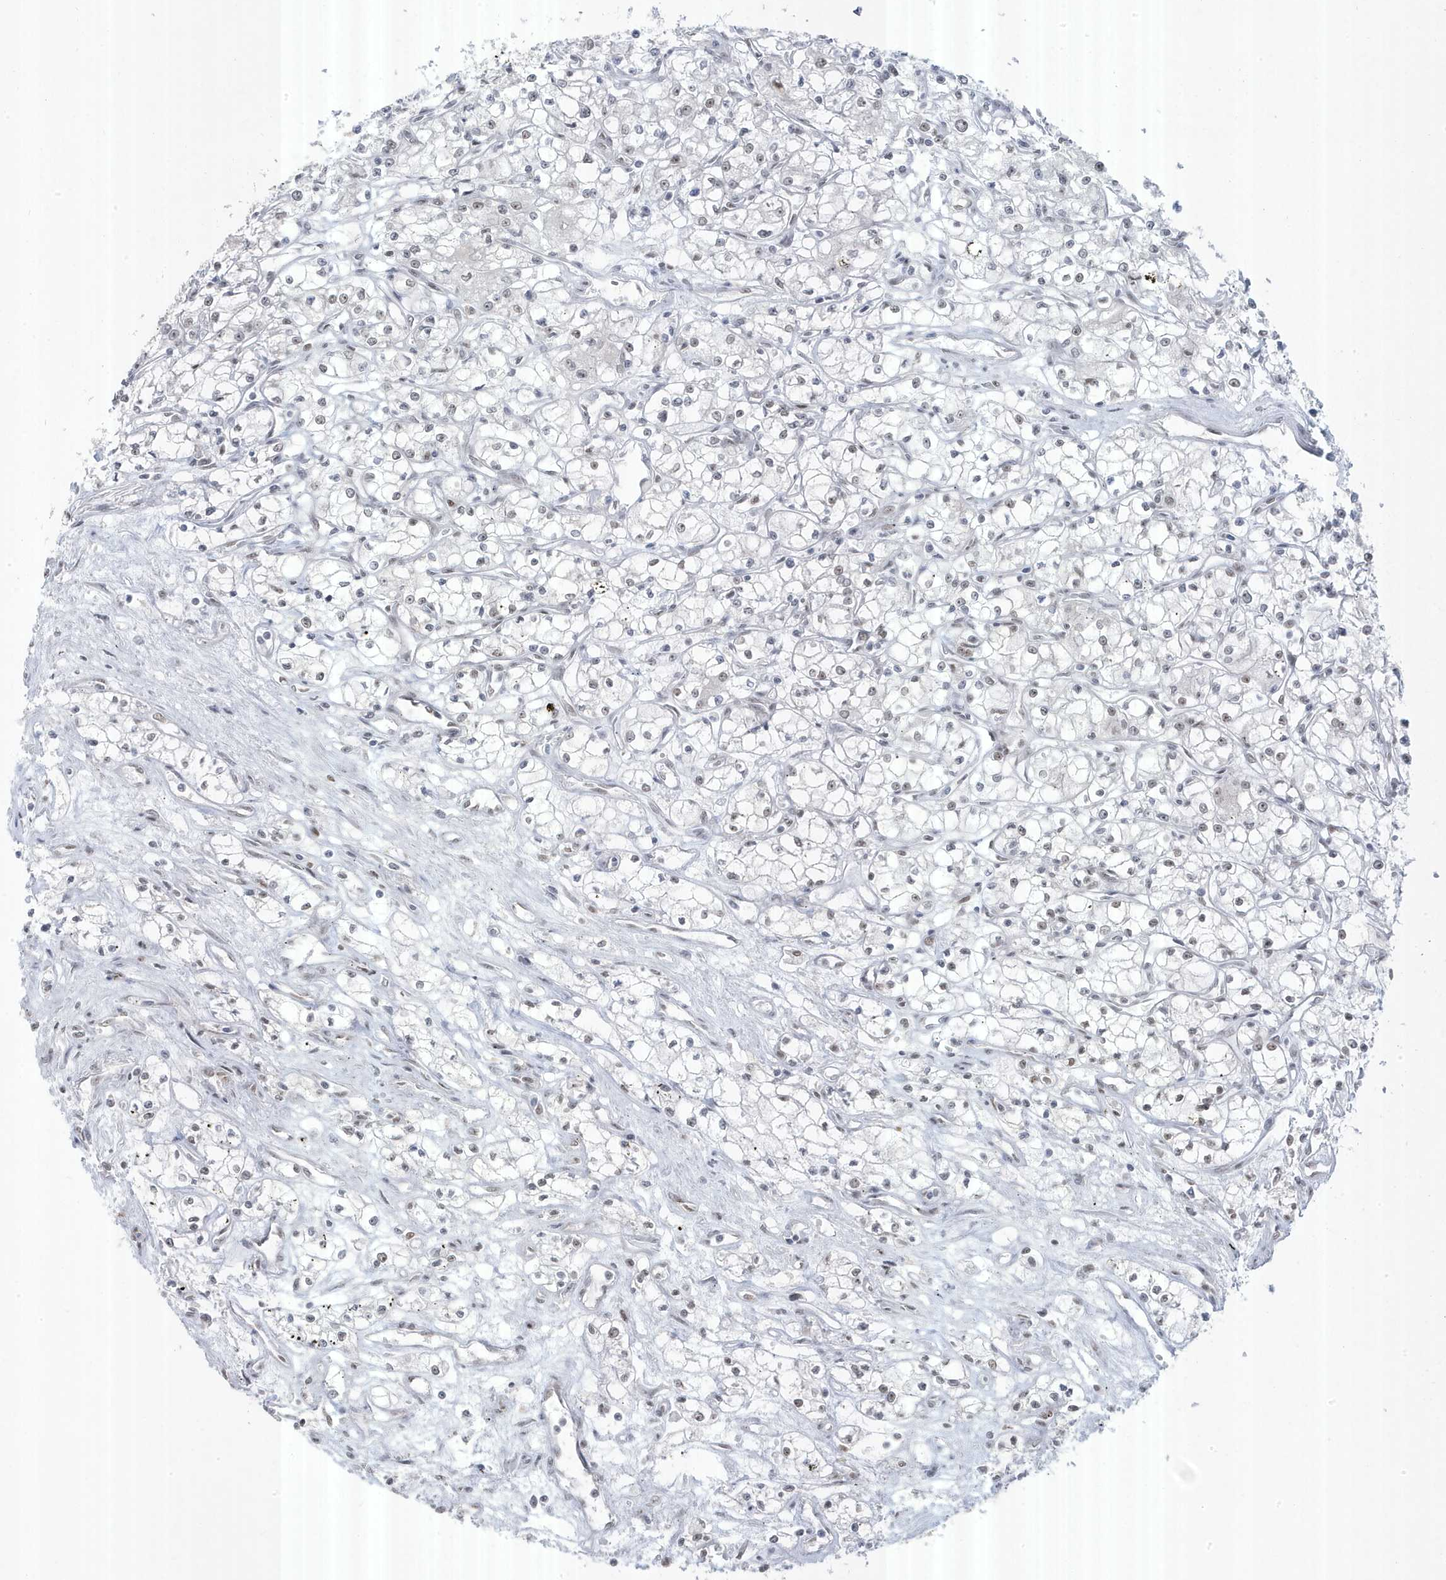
{"staining": {"intensity": "weak", "quantity": "25%-75%", "location": "nuclear"}, "tissue": "renal cancer", "cell_type": "Tumor cells", "image_type": "cancer", "snomed": [{"axis": "morphology", "description": "Adenocarcinoma, NOS"}, {"axis": "topography", "description": "Kidney"}], "caption": "Immunohistochemical staining of human renal adenocarcinoma shows low levels of weak nuclear protein positivity in about 25%-75% of tumor cells.", "gene": "MTREX", "patient": {"sex": "male", "age": 59}}